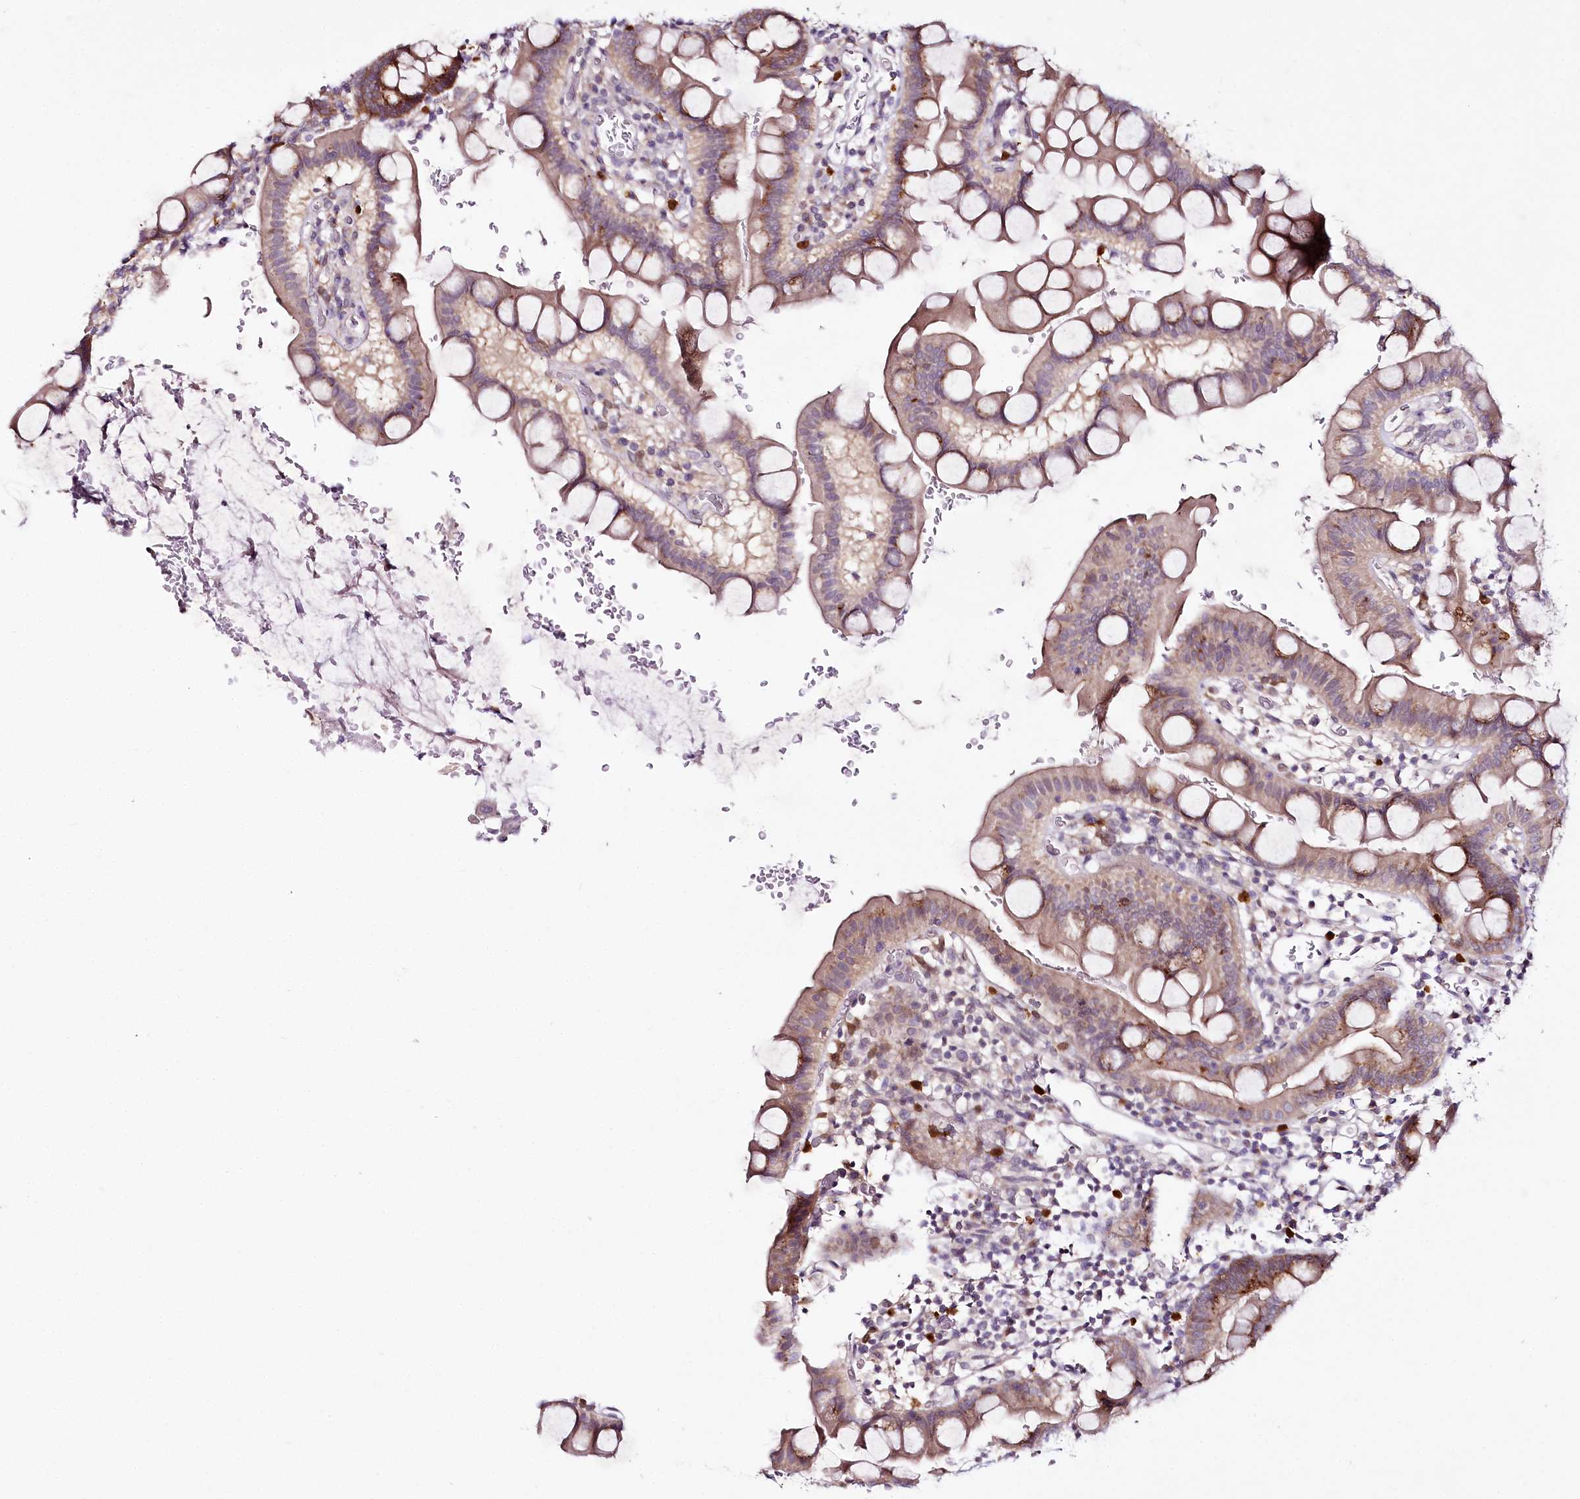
{"staining": {"intensity": "moderate", "quantity": "25%-75%", "location": "cytoplasmic/membranous"}, "tissue": "small intestine", "cell_type": "Glandular cells", "image_type": "normal", "snomed": [{"axis": "morphology", "description": "Normal tissue, NOS"}, {"axis": "topography", "description": "Stomach, upper"}, {"axis": "topography", "description": "Stomach, lower"}, {"axis": "topography", "description": "Small intestine"}], "caption": "The image demonstrates immunohistochemical staining of unremarkable small intestine. There is moderate cytoplasmic/membranous staining is identified in approximately 25%-75% of glandular cells. The protein of interest is shown in brown color, while the nuclei are stained blue.", "gene": "VWA5A", "patient": {"sex": "male", "age": 68}}